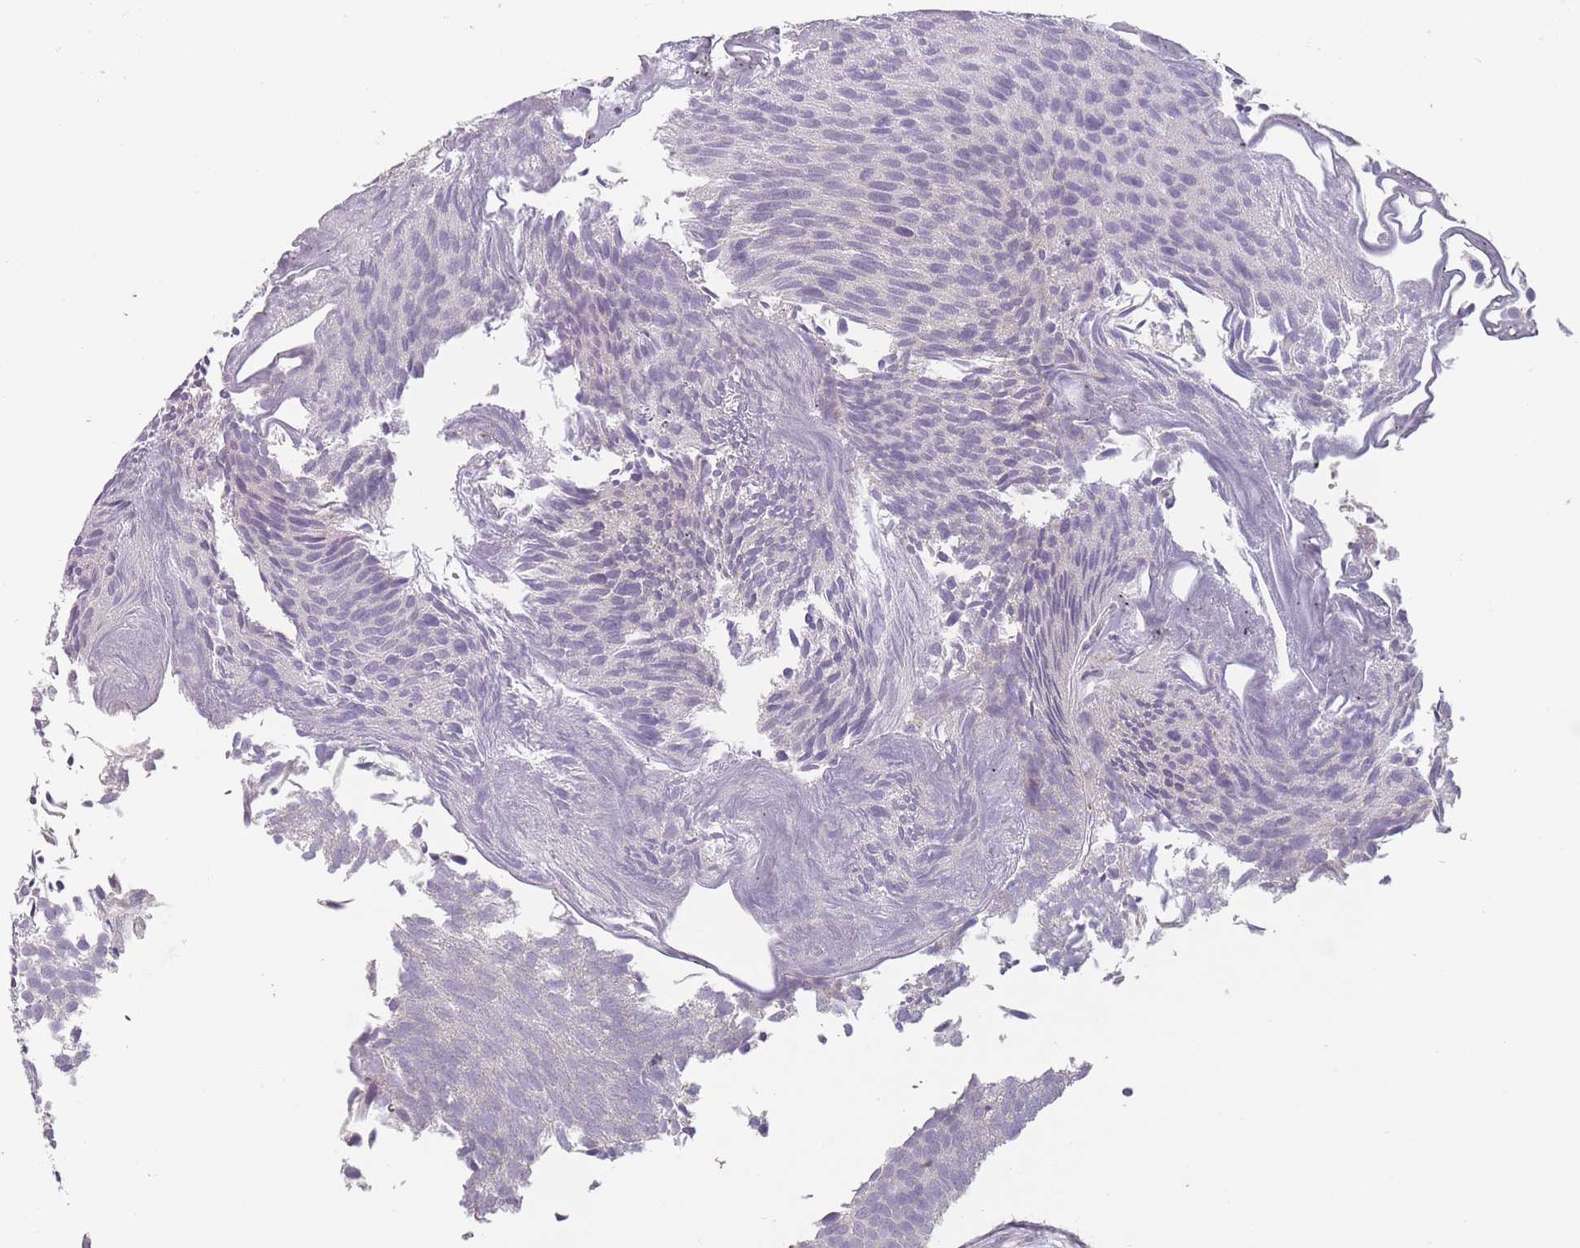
{"staining": {"intensity": "negative", "quantity": "none", "location": "none"}, "tissue": "urothelial cancer", "cell_type": "Tumor cells", "image_type": "cancer", "snomed": [{"axis": "morphology", "description": "Urothelial carcinoma, Low grade"}, {"axis": "topography", "description": "Urinary bladder"}], "caption": "A histopathology image of human urothelial carcinoma (low-grade) is negative for staining in tumor cells.", "gene": "AKAIN1", "patient": {"sex": "male", "age": 84}}